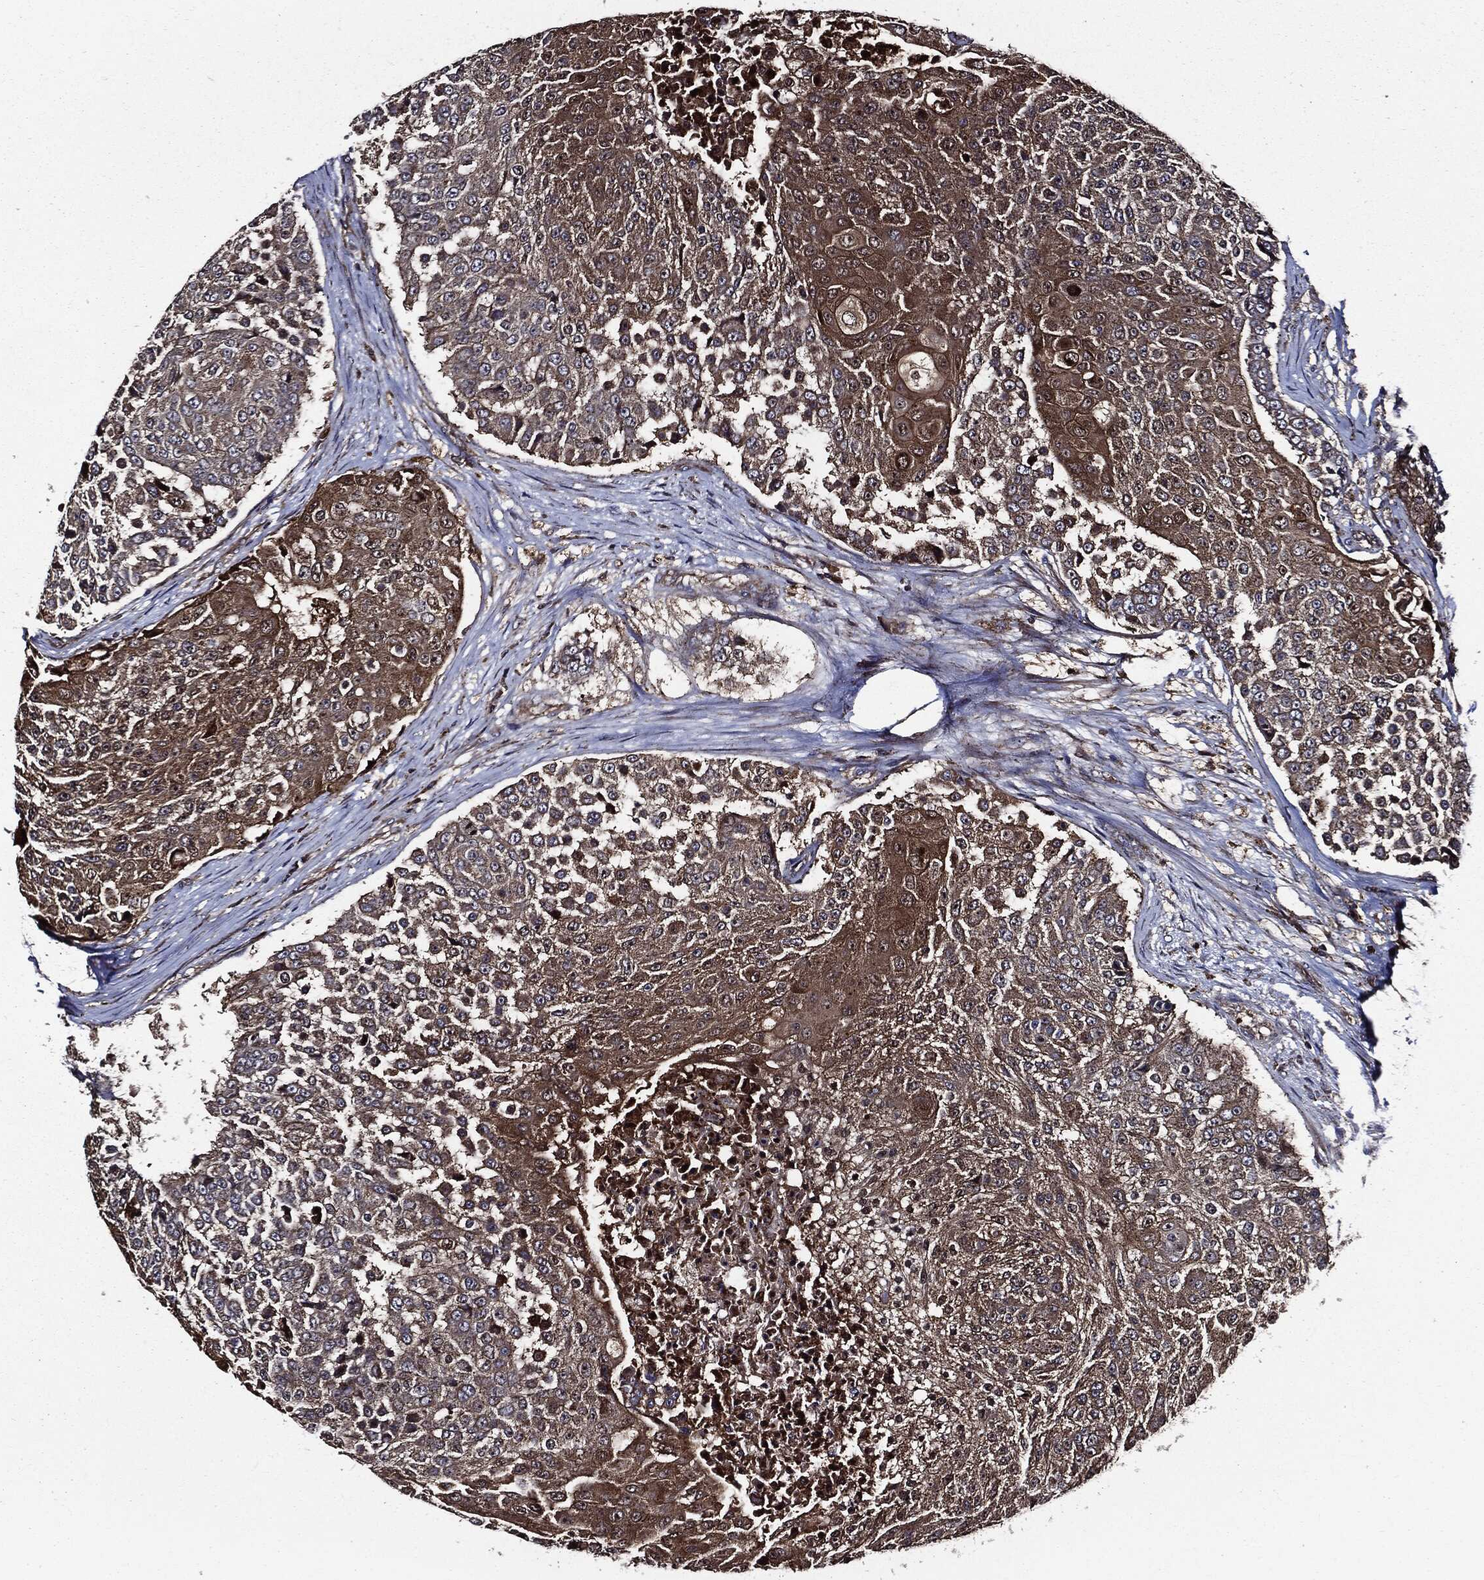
{"staining": {"intensity": "strong", "quantity": "25%-75%", "location": "cytoplasmic/membranous"}, "tissue": "urothelial cancer", "cell_type": "Tumor cells", "image_type": "cancer", "snomed": [{"axis": "morphology", "description": "Urothelial carcinoma, High grade"}, {"axis": "topography", "description": "Urinary bladder"}], "caption": "Urothelial carcinoma (high-grade) stained with a protein marker shows strong staining in tumor cells.", "gene": "PDCD6IP", "patient": {"sex": "female", "age": 63}}